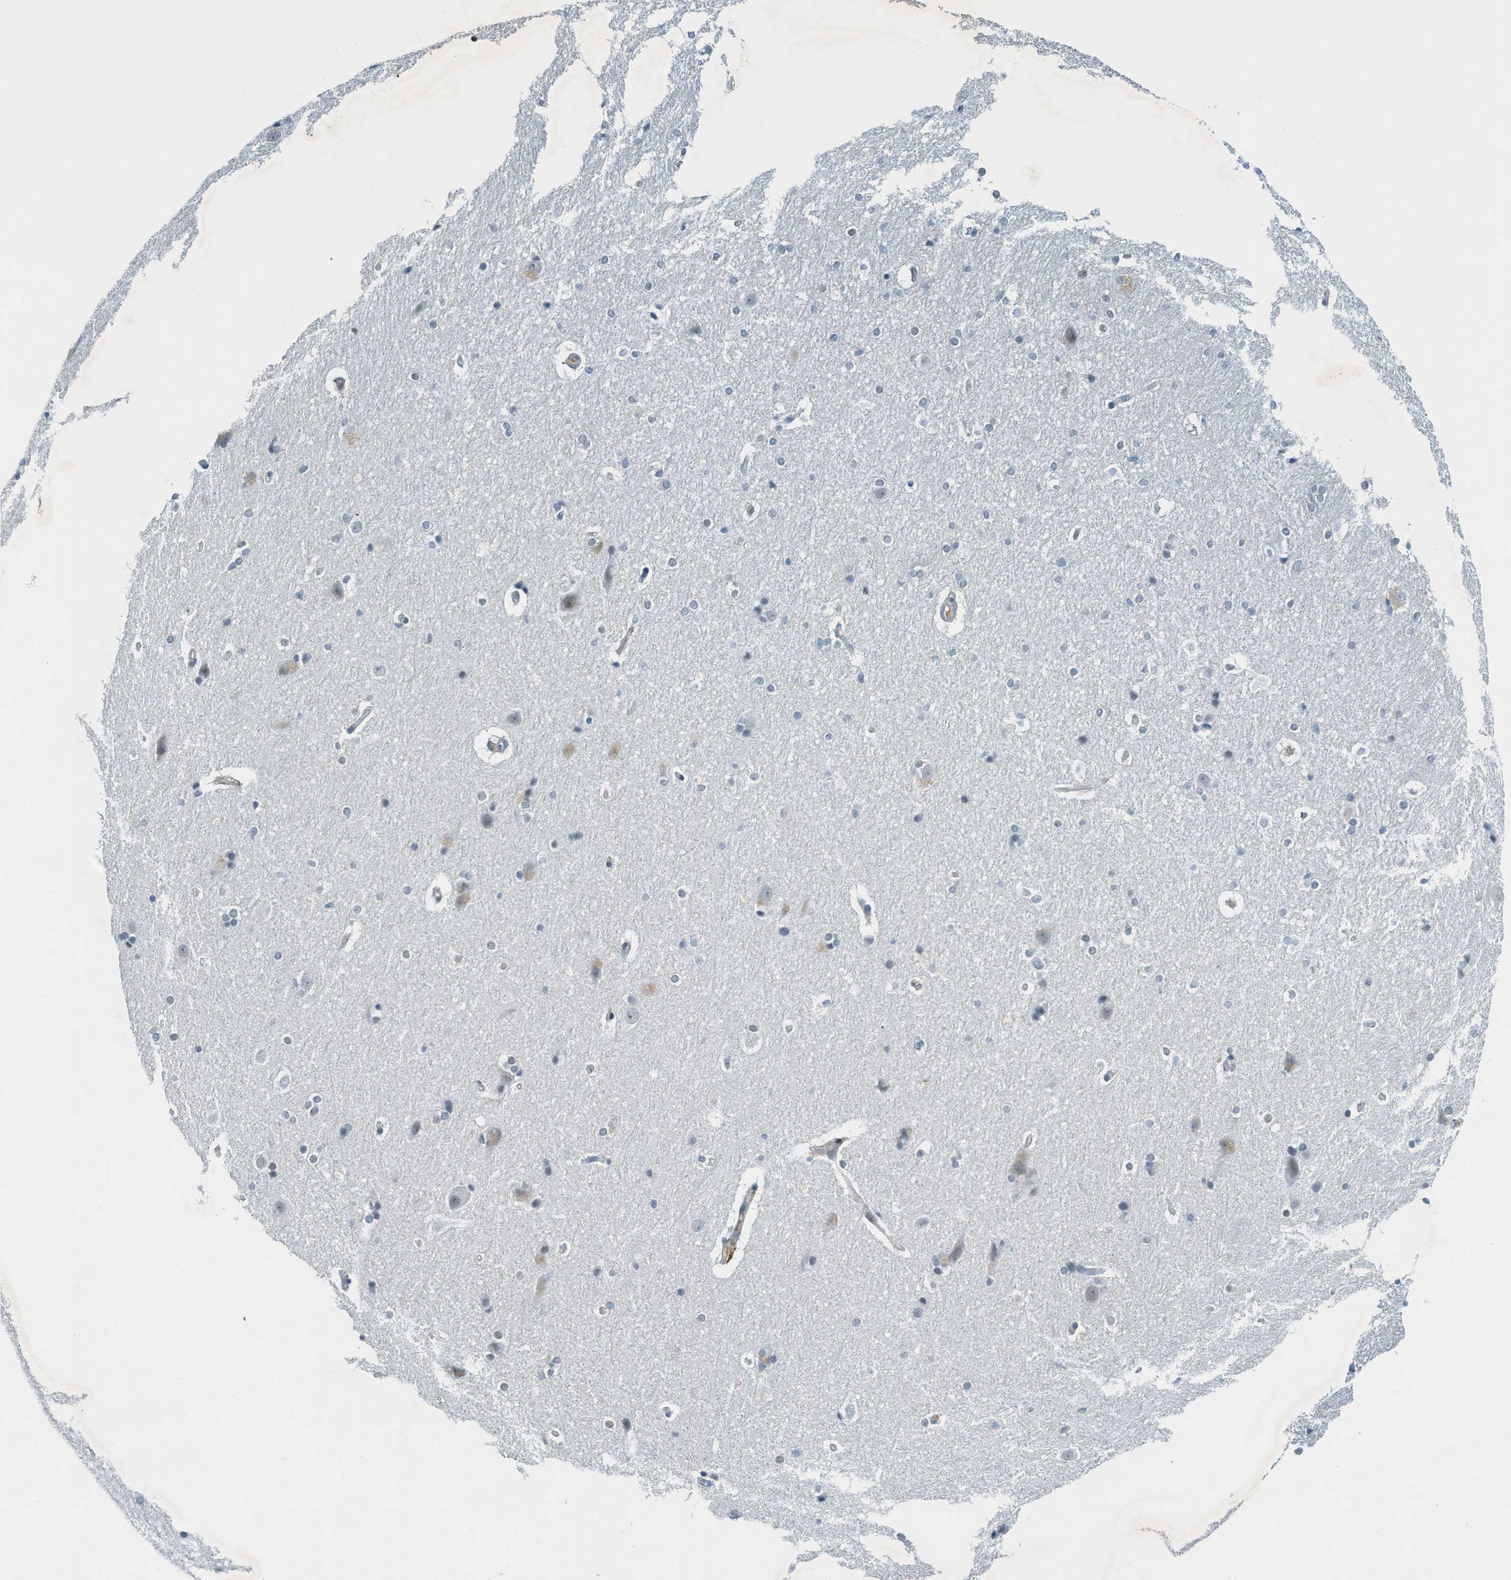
{"staining": {"intensity": "weak", "quantity": "<25%", "location": "nuclear"}, "tissue": "hippocampus", "cell_type": "Glial cells", "image_type": "normal", "snomed": [{"axis": "morphology", "description": "Normal tissue, NOS"}, {"axis": "topography", "description": "Hippocampus"}], "caption": "The micrograph displays no staining of glial cells in benign hippocampus. (Immunohistochemistry (ihc), brightfield microscopy, high magnification).", "gene": "SH3D19", "patient": {"sex": "female", "age": 19}}